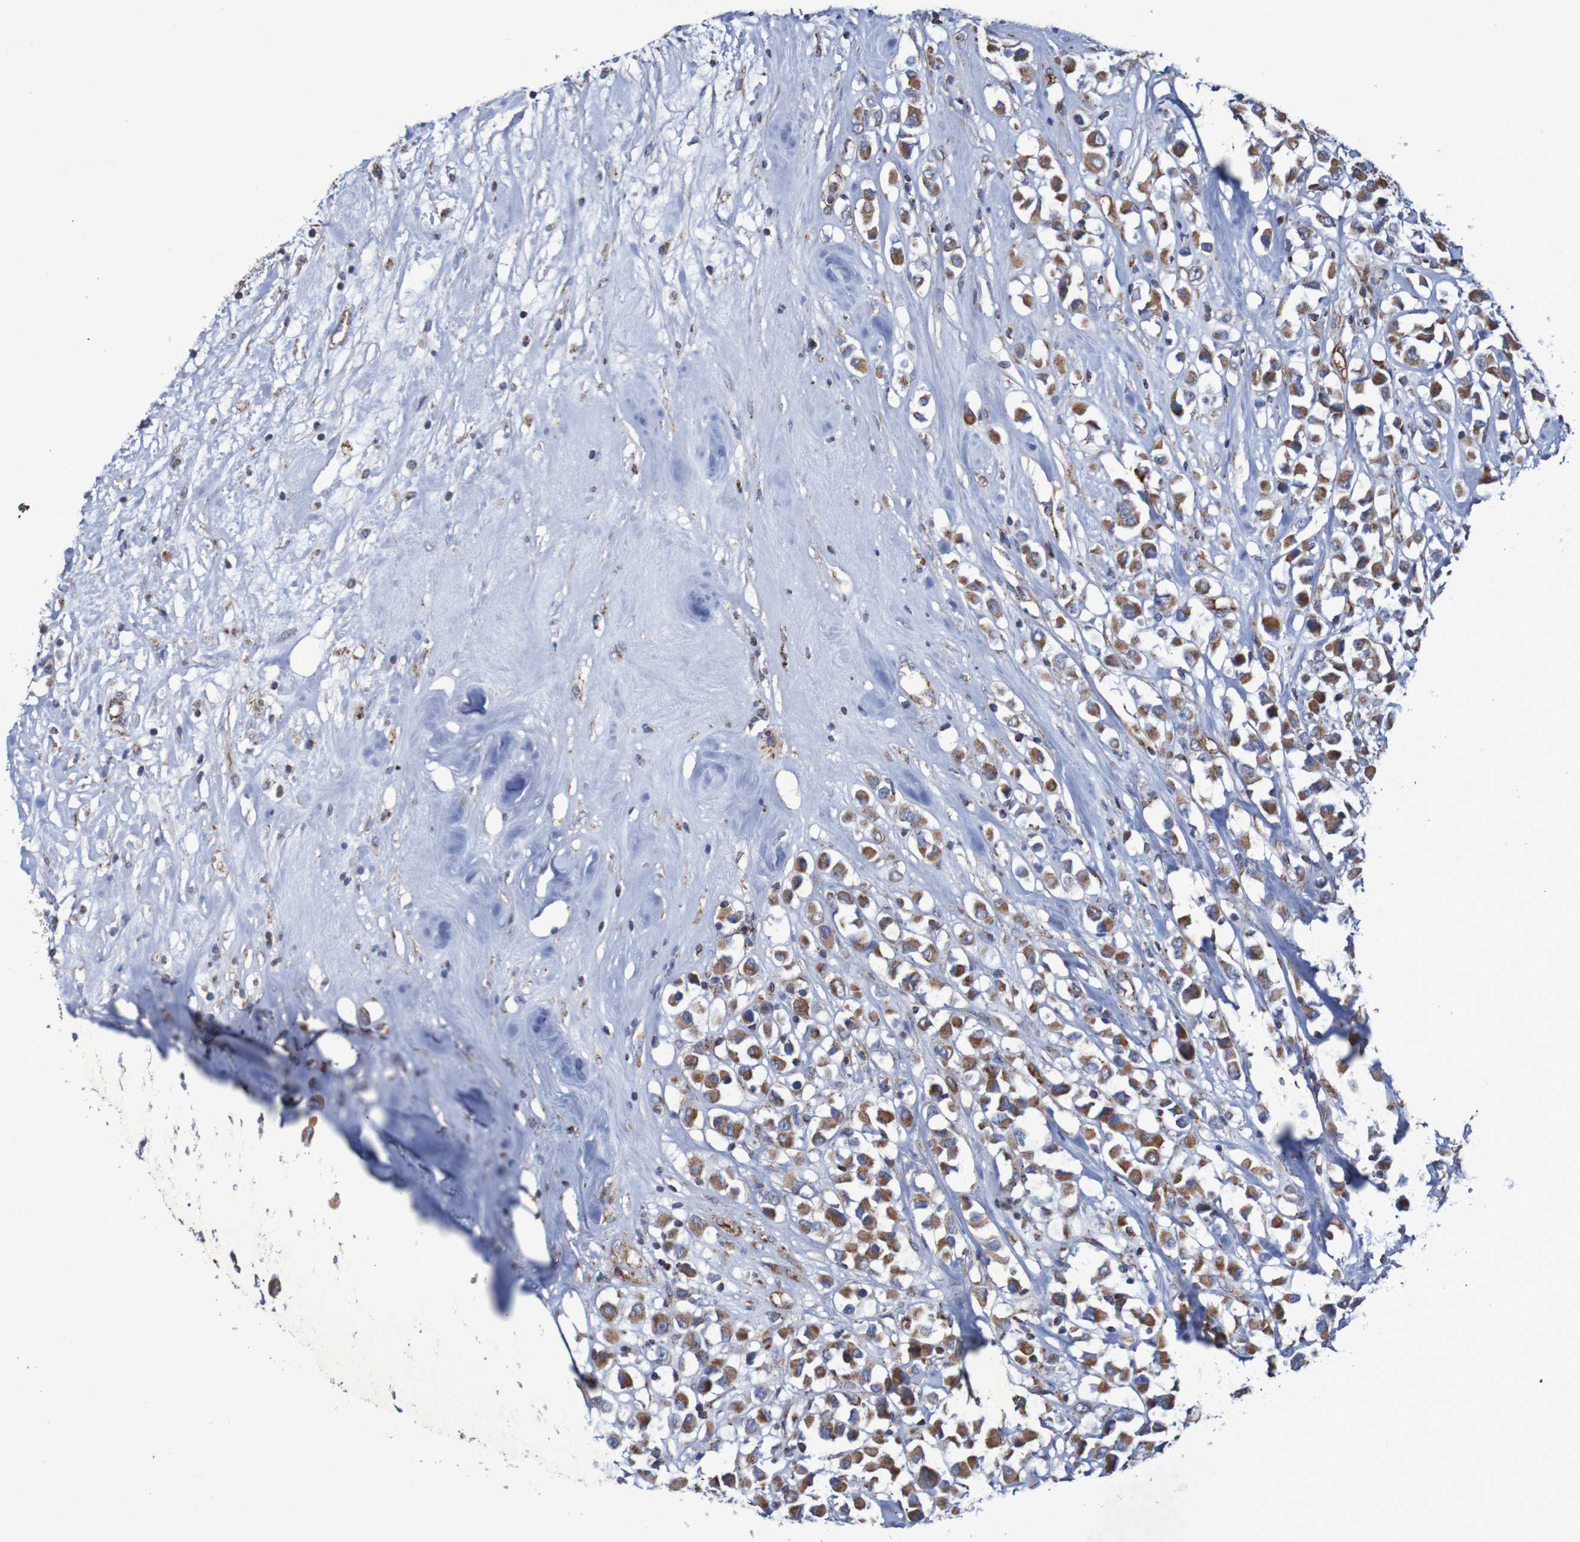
{"staining": {"intensity": "strong", "quantity": ">75%", "location": "cytoplasmic/membranous"}, "tissue": "breast cancer", "cell_type": "Tumor cells", "image_type": "cancer", "snomed": [{"axis": "morphology", "description": "Duct carcinoma"}, {"axis": "topography", "description": "Breast"}], "caption": "Immunohistochemical staining of human intraductal carcinoma (breast) exhibits high levels of strong cytoplasmic/membranous protein expression in about >75% of tumor cells. (Brightfield microscopy of DAB IHC at high magnification).", "gene": "MMEL1", "patient": {"sex": "female", "age": 61}}